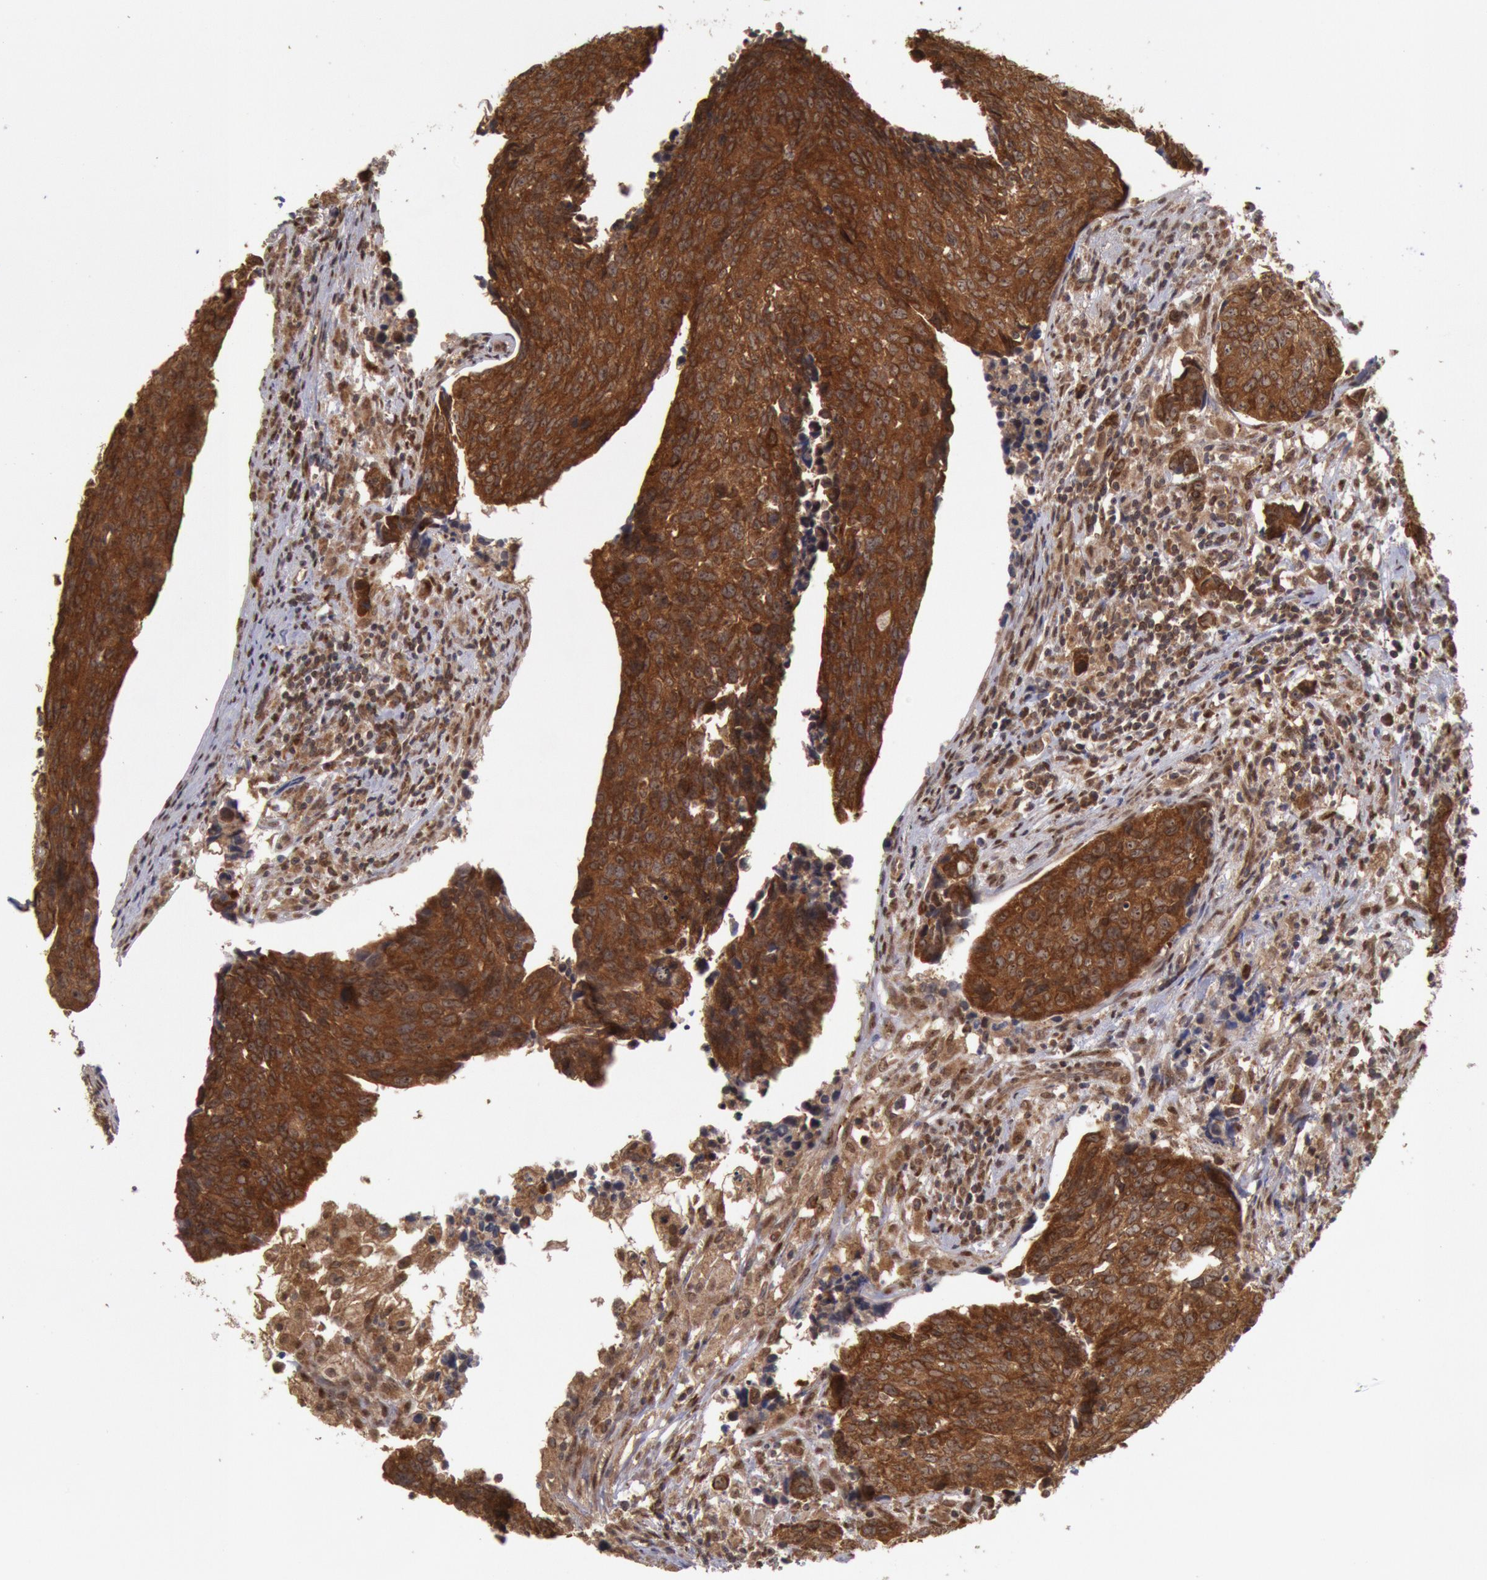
{"staining": {"intensity": "strong", "quantity": ">75%", "location": "cytoplasmic/membranous"}, "tissue": "urothelial cancer", "cell_type": "Tumor cells", "image_type": "cancer", "snomed": [{"axis": "morphology", "description": "Urothelial carcinoma, High grade"}, {"axis": "topography", "description": "Urinary bladder"}], "caption": "Brown immunohistochemical staining in urothelial cancer exhibits strong cytoplasmic/membranous expression in about >75% of tumor cells.", "gene": "STX17", "patient": {"sex": "male", "age": 81}}